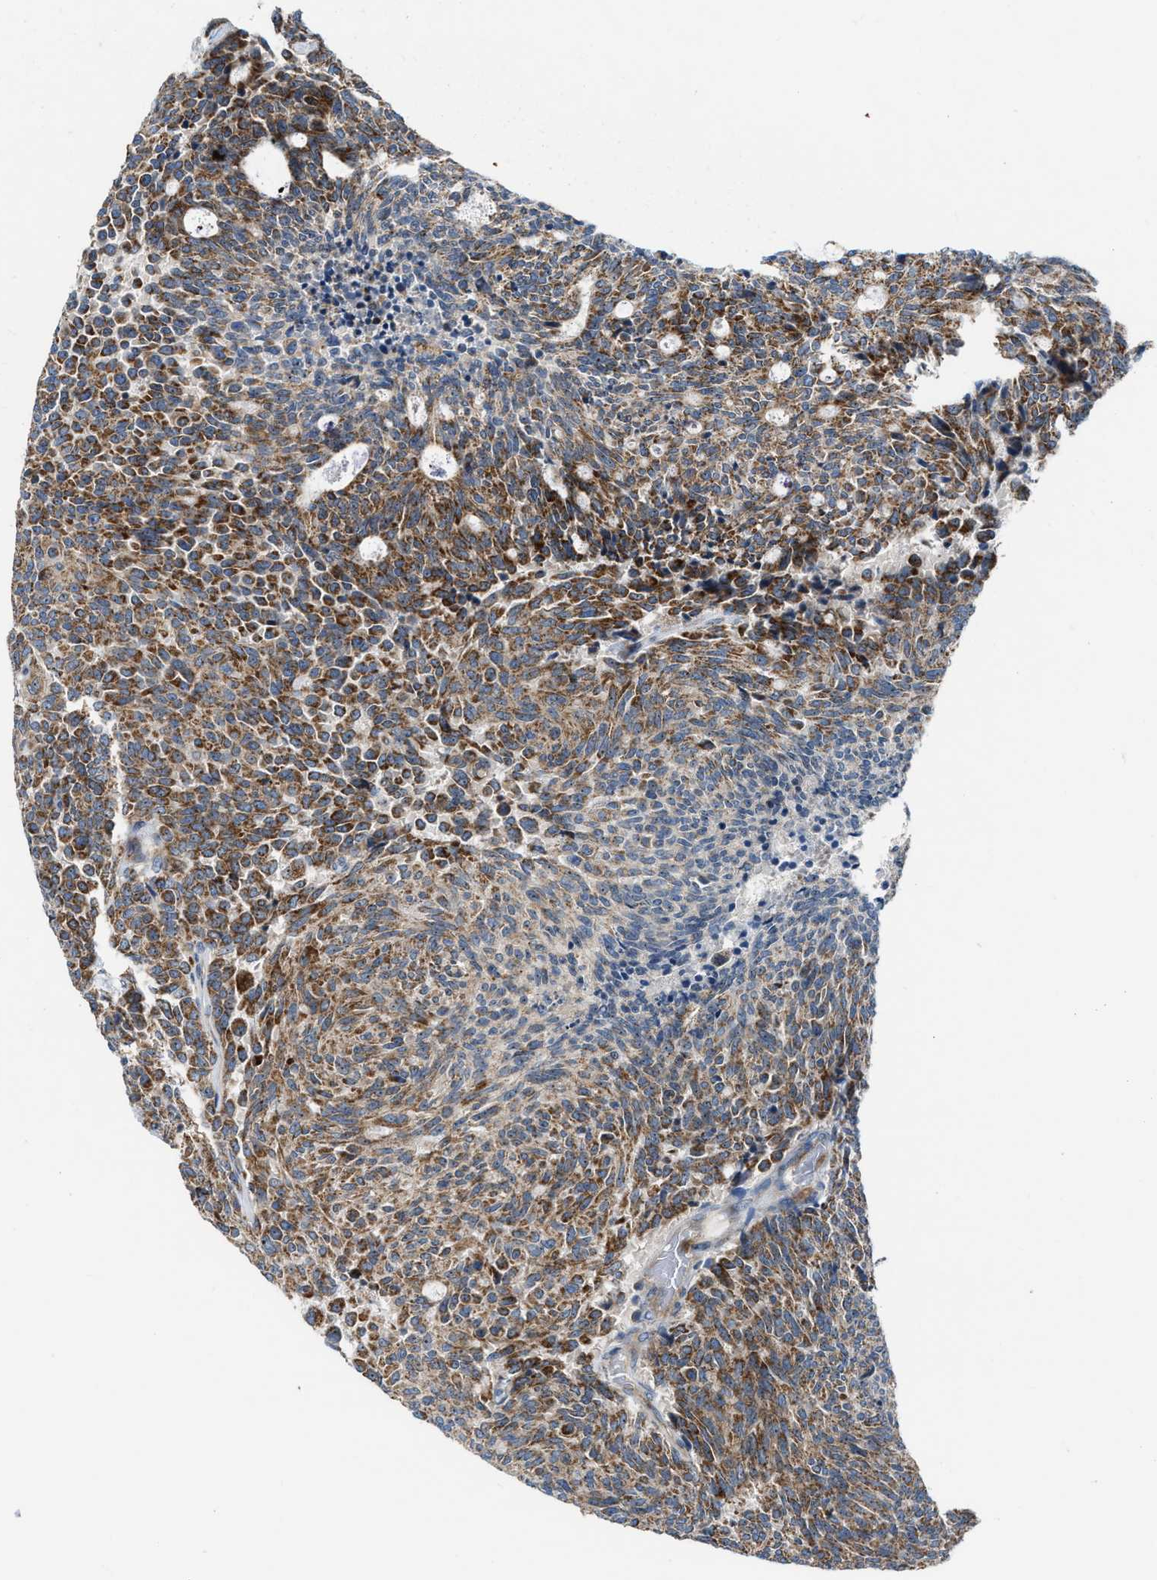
{"staining": {"intensity": "moderate", "quantity": ">75%", "location": "cytoplasmic/membranous"}, "tissue": "carcinoid", "cell_type": "Tumor cells", "image_type": "cancer", "snomed": [{"axis": "morphology", "description": "Carcinoid, malignant, NOS"}, {"axis": "topography", "description": "Pancreas"}], "caption": "About >75% of tumor cells in malignant carcinoid show moderate cytoplasmic/membranous protein positivity as visualized by brown immunohistochemical staining.", "gene": "TPH1", "patient": {"sex": "female", "age": 54}}